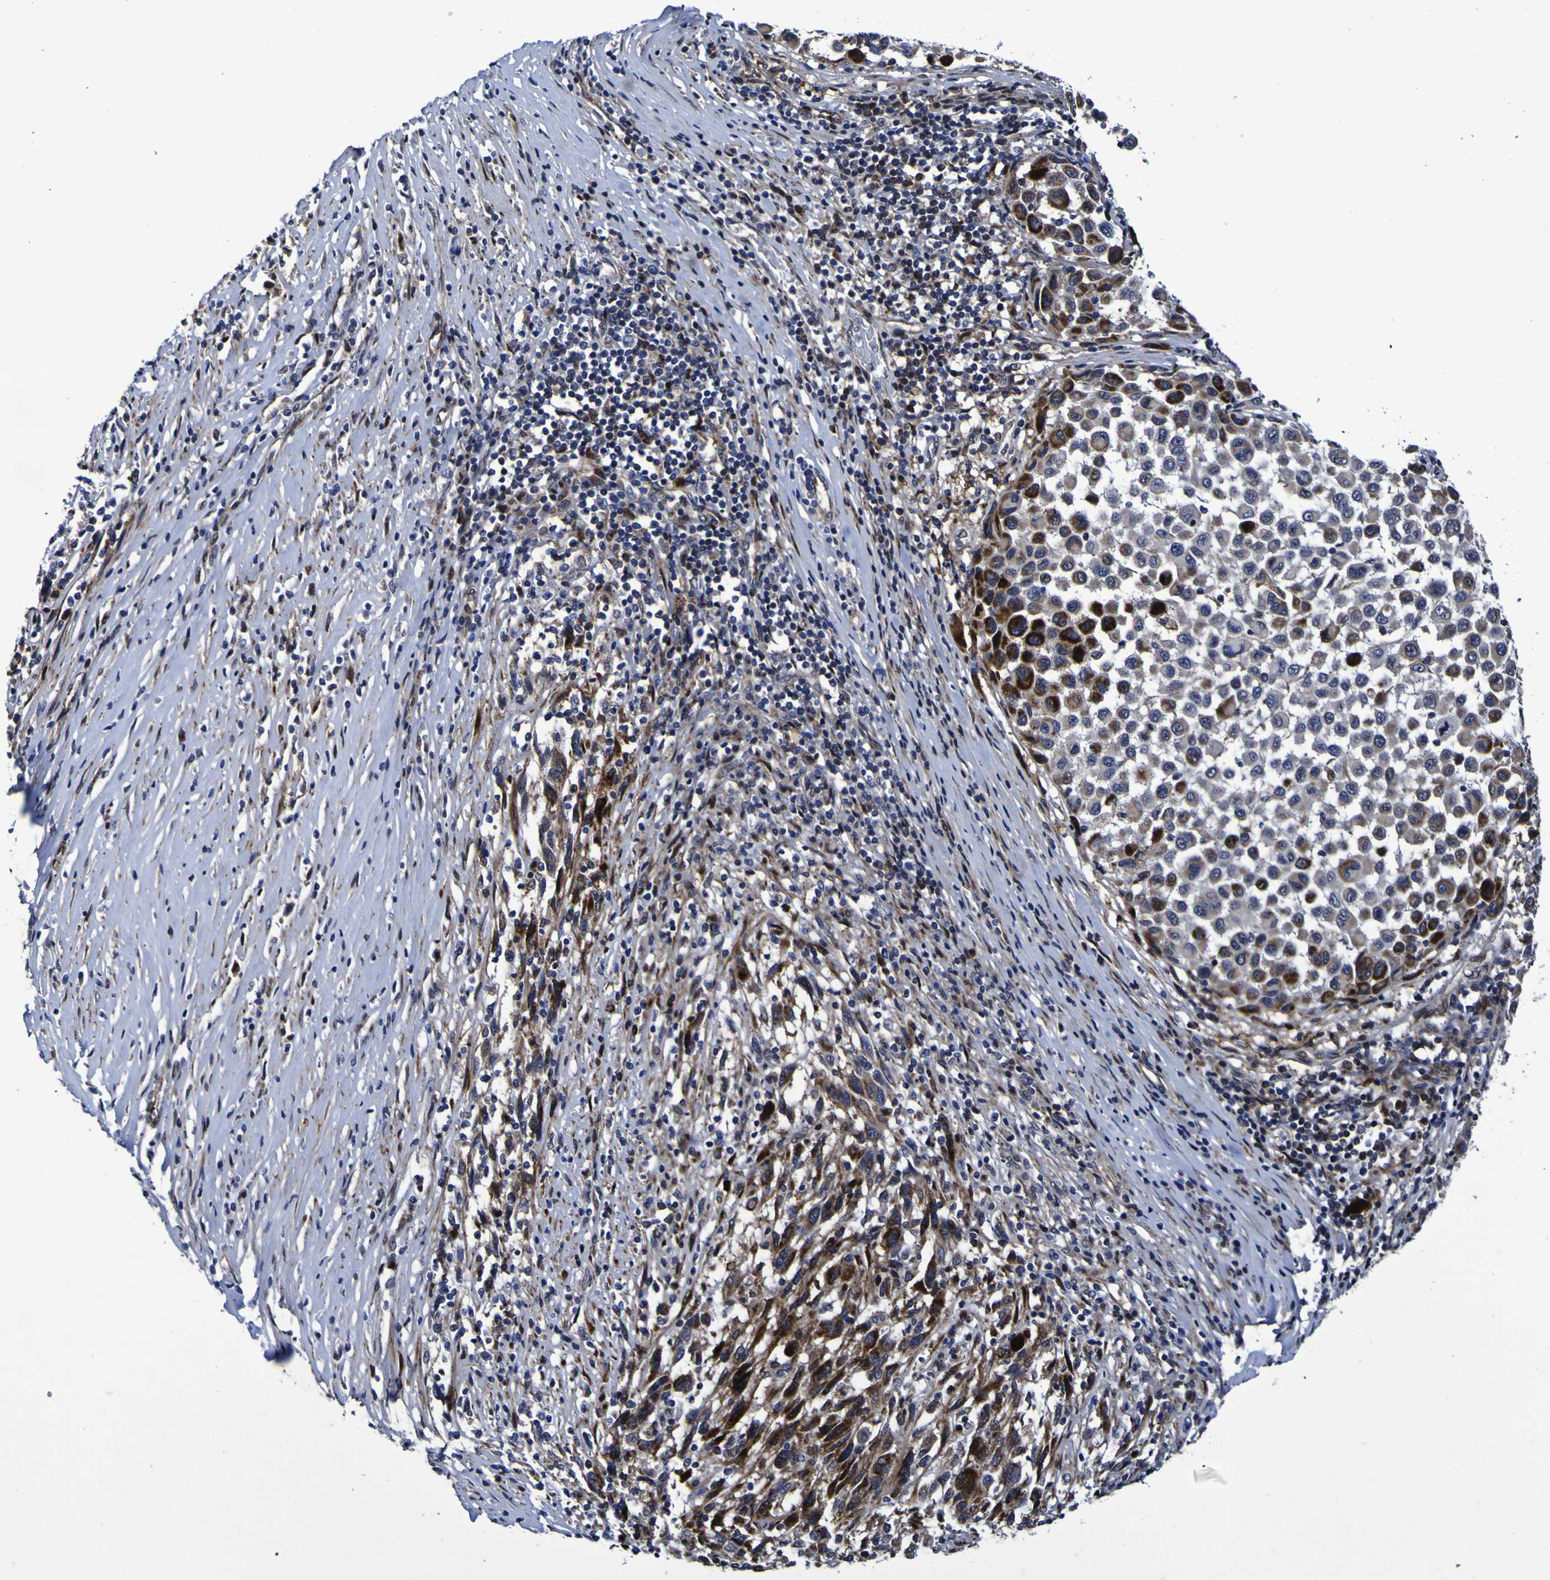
{"staining": {"intensity": "moderate", "quantity": ">75%", "location": "cytoplasmic/membranous,nuclear"}, "tissue": "melanoma", "cell_type": "Tumor cells", "image_type": "cancer", "snomed": [{"axis": "morphology", "description": "Malignant melanoma, Metastatic site"}, {"axis": "topography", "description": "Lymph node"}], "caption": "IHC histopathology image of neoplastic tissue: melanoma stained using IHC demonstrates medium levels of moderate protein expression localized specifically in the cytoplasmic/membranous and nuclear of tumor cells, appearing as a cytoplasmic/membranous and nuclear brown color.", "gene": "MGLL", "patient": {"sex": "male", "age": 61}}